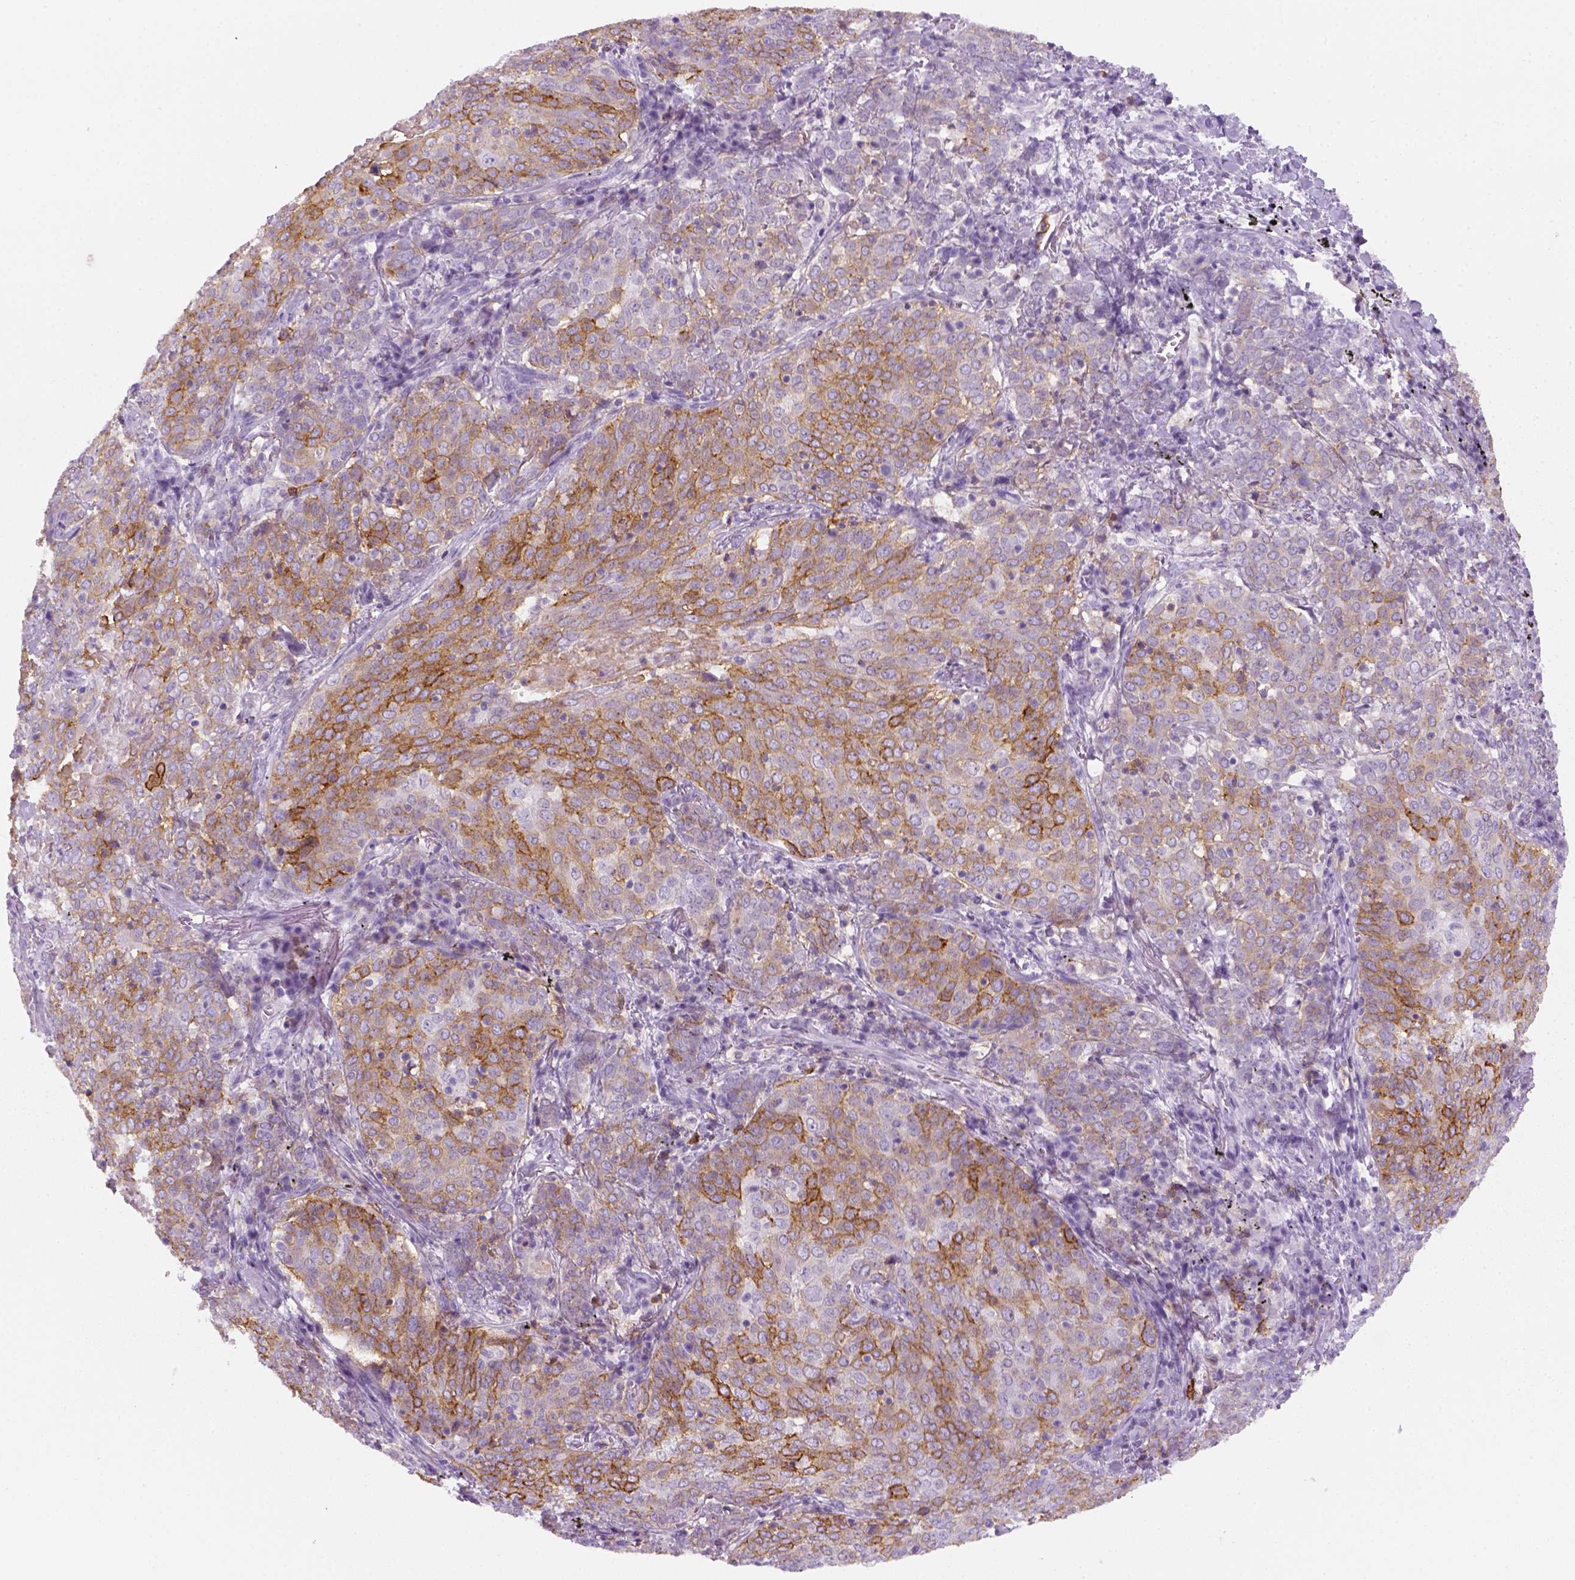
{"staining": {"intensity": "moderate", "quantity": "25%-75%", "location": "cytoplasmic/membranous"}, "tissue": "lung cancer", "cell_type": "Tumor cells", "image_type": "cancer", "snomed": [{"axis": "morphology", "description": "Squamous cell carcinoma, NOS"}, {"axis": "topography", "description": "Lung"}], "caption": "There is medium levels of moderate cytoplasmic/membranous positivity in tumor cells of lung cancer (squamous cell carcinoma), as demonstrated by immunohistochemical staining (brown color).", "gene": "AQP3", "patient": {"sex": "male", "age": 82}}